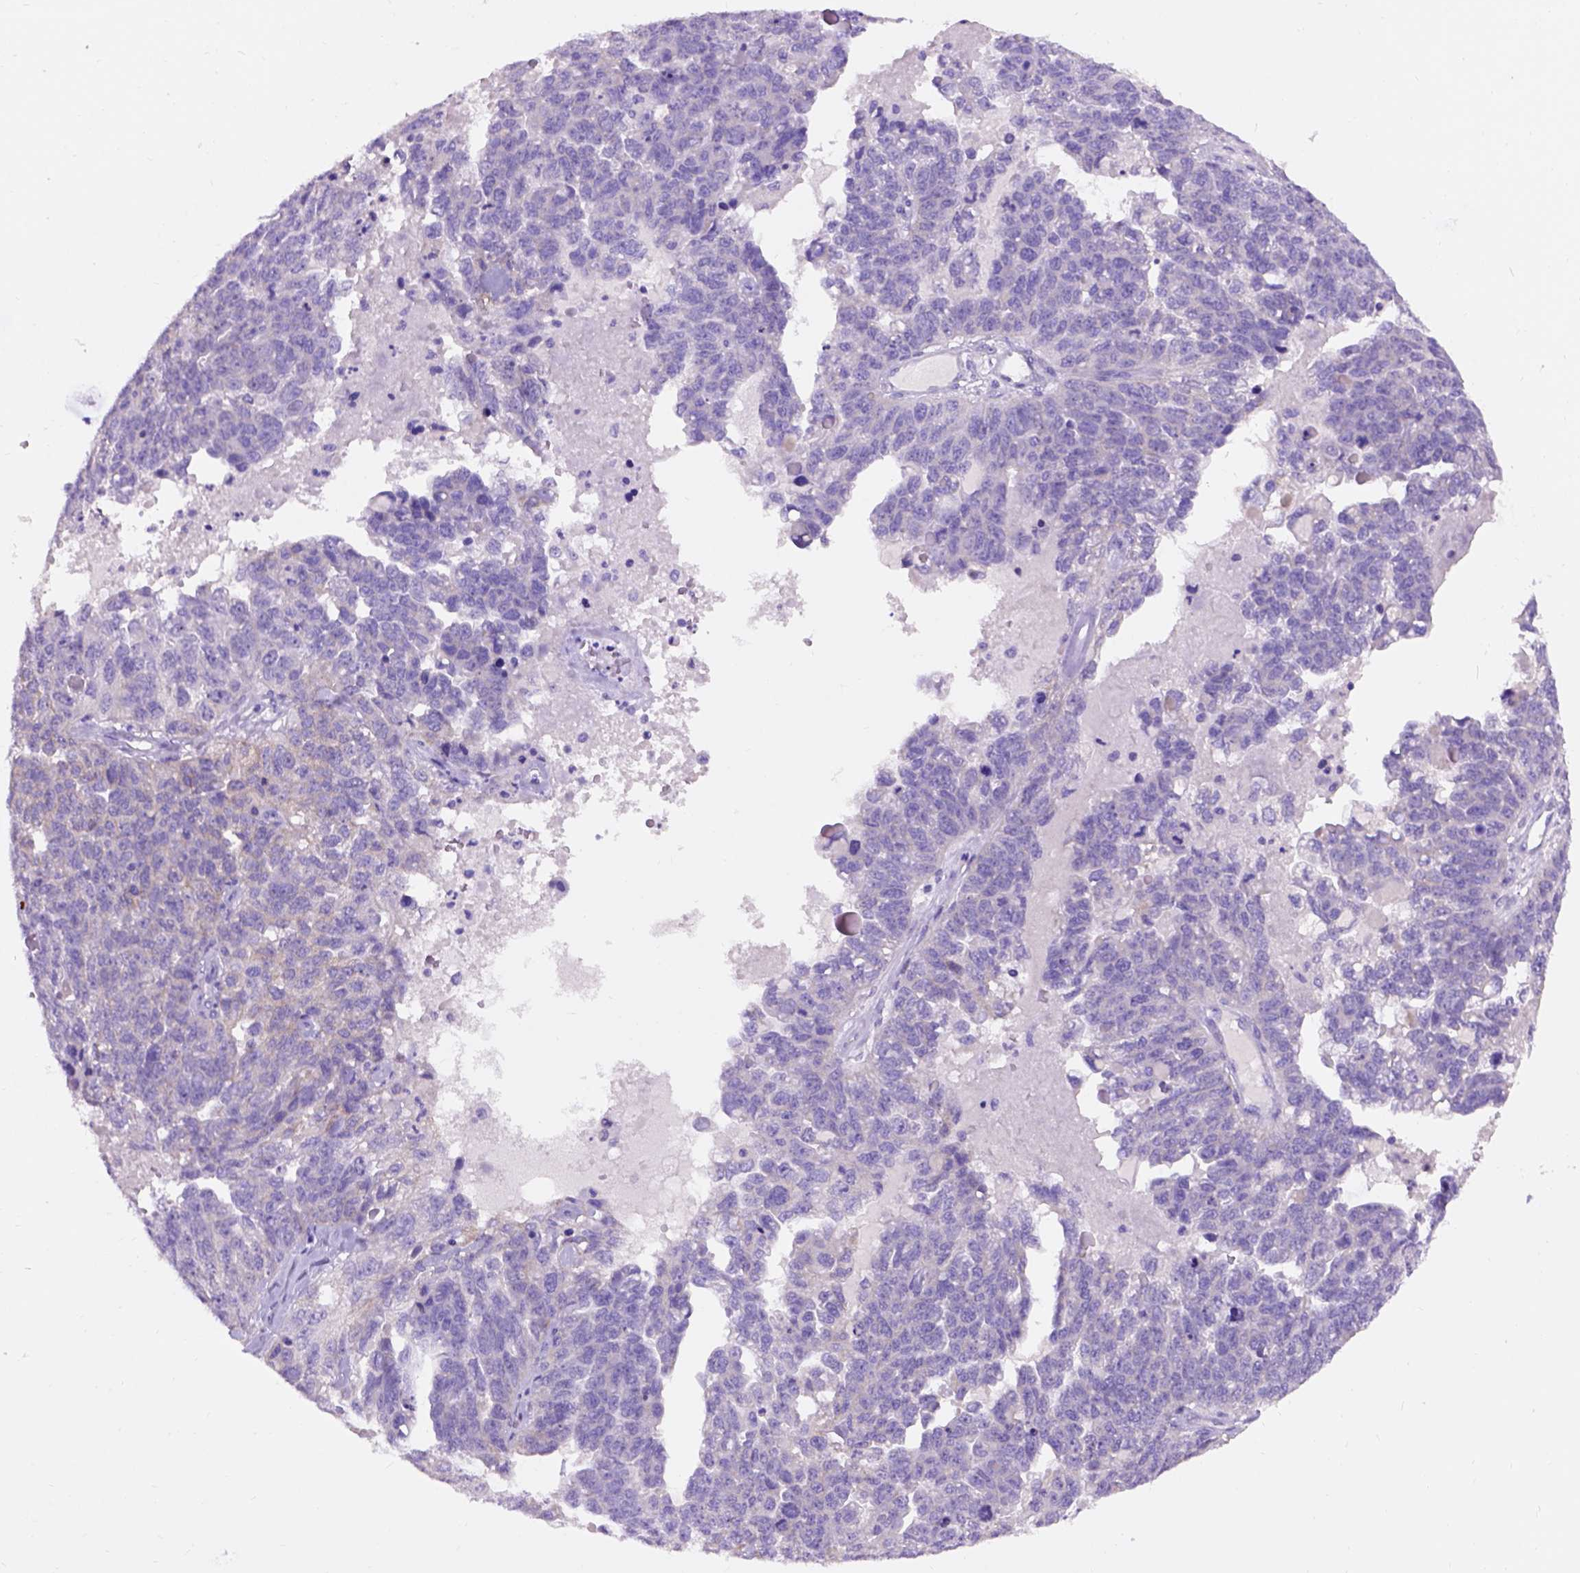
{"staining": {"intensity": "negative", "quantity": "none", "location": "none"}, "tissue": "ovarian cancer", "cell_type": "Tumor cells", "image_type": "cancer", "snomed": [{"axis": "morphology", "description": "Cystadenocarcinoma, serous, NOS"}, {"axis": "topography", "description": "Ovary"}], "caption": "Protein analysis of ovarian cancer (serous cystadenocarcinoma) shows no significant positivity in tumor cells.", "gene": "EGFR", "patient": {"sex": "female", "age": 71}}